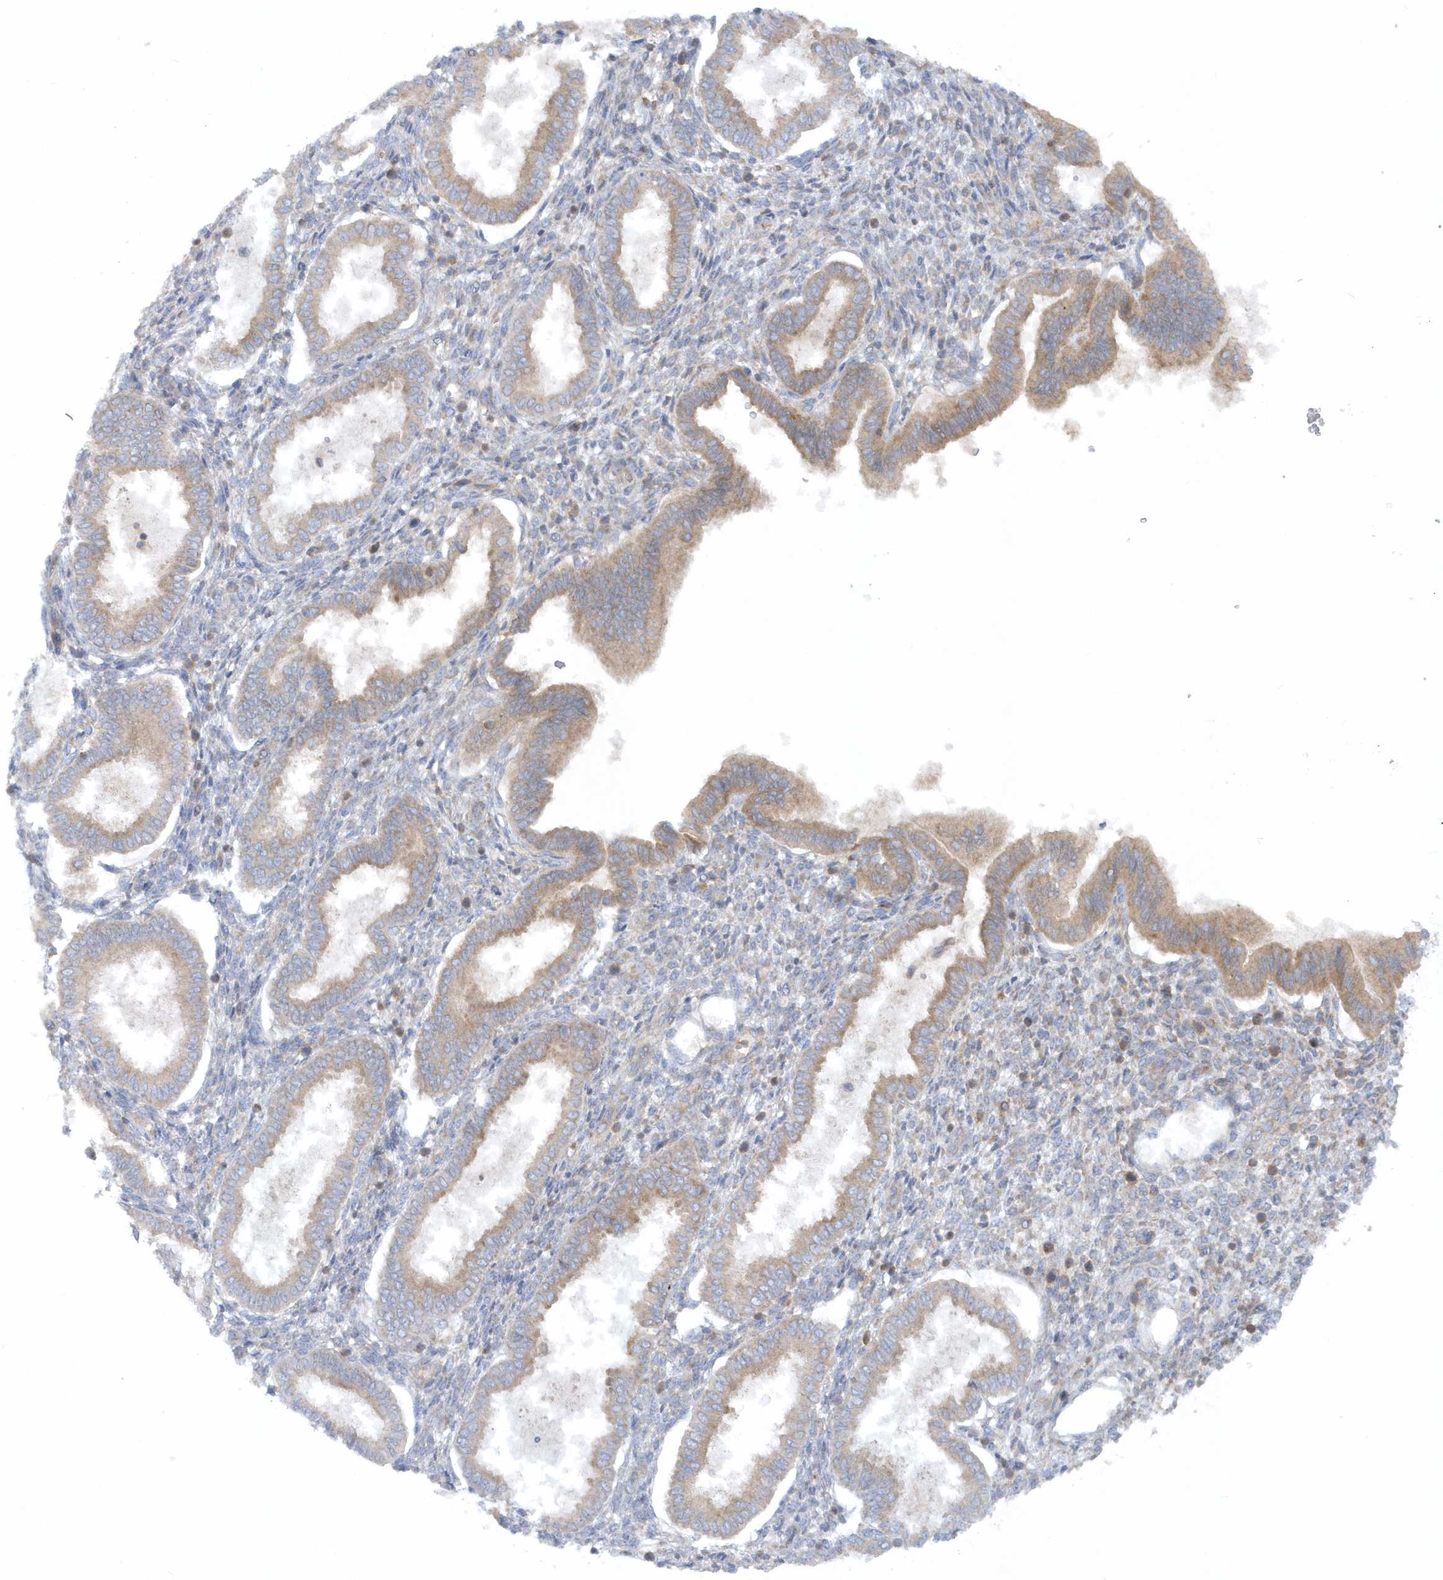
{"staining": {"intensity": "weak", "quantity": "<25%", "location": "cytoplasmic/membranous"}, "tissue": "endometrium", "cell_type": "Cells in endometrial stroma", "image_type": "normal", "snomed": [{"axis": "morphology", "description": "Normal tissue, NOS"}, {"axis": "topography", "description": "Endometrium"}], "caption": "High power microscopy photomicrograph of an immunohistochemistry (IHC) histopathology image of benign endometrium, revealing no significant staining in cells in endometrial stroma.", "gene": "CNOT10", "patient": {"sex": "female", "age": 24}}